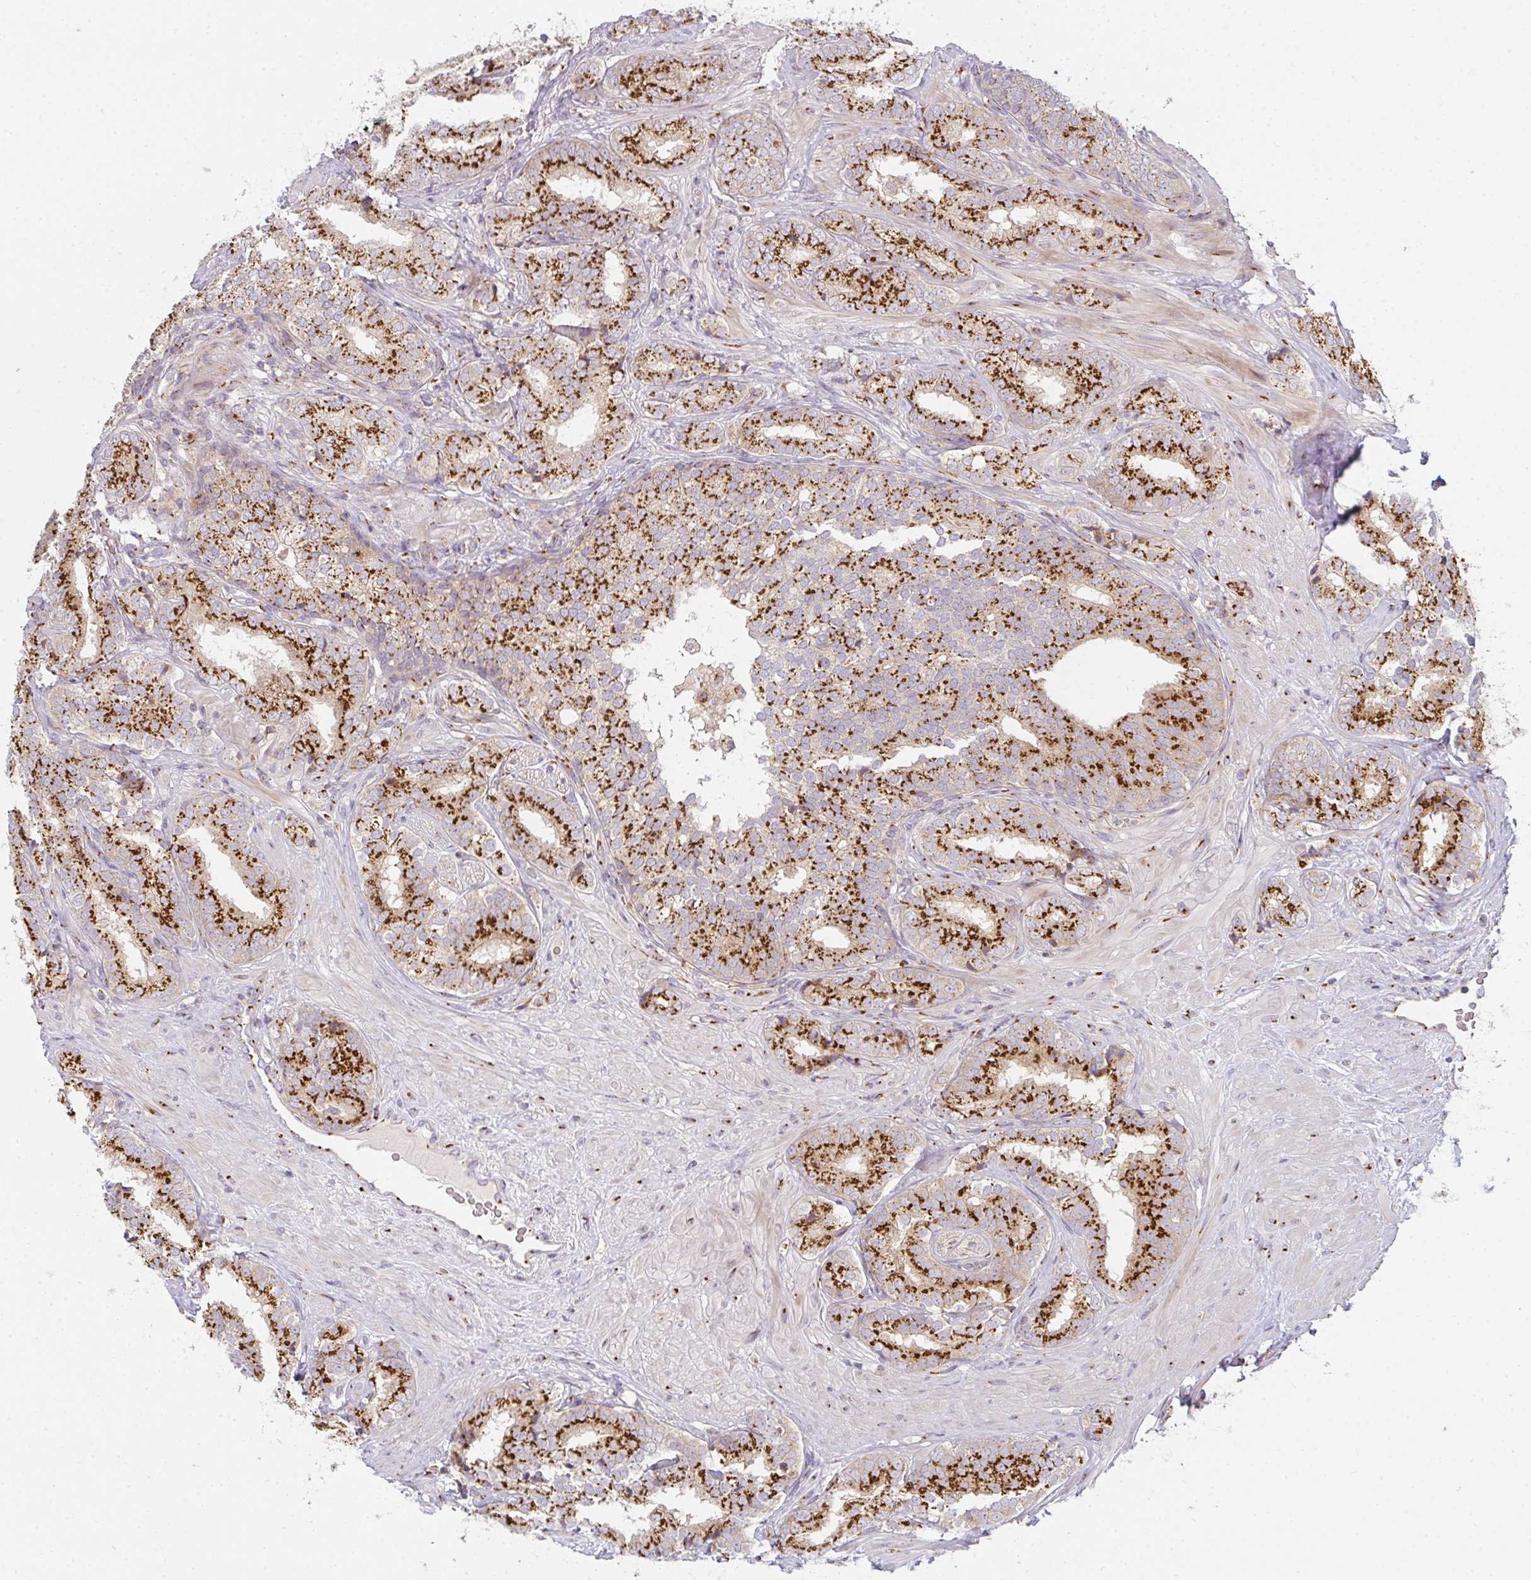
{"staining": {"intensity": "strong", "quantity": ">75%", "location": "cytoplasmic/membranous"}, "tissue": "prostate cancer", "cell_type": "Tumor cells", "image_type": "cancer", "snomed": [{"axis": "morphology", "description": "Adenocarcinoma, High grade"}, {"axis": "topography", "description": "Prostate"}], "caption": "Immunohistochemistry micrograph of neoplastic tissue: prostate cancer stained using IHC exhibits high levels of strong protein expression localized specifically in the cytoplasmic/membranous of tumor cells, appearing as a cytoplasmic/membranous brown color.", "gene": "GVQW3", "patient": {"sex": "male", "age": 72}}